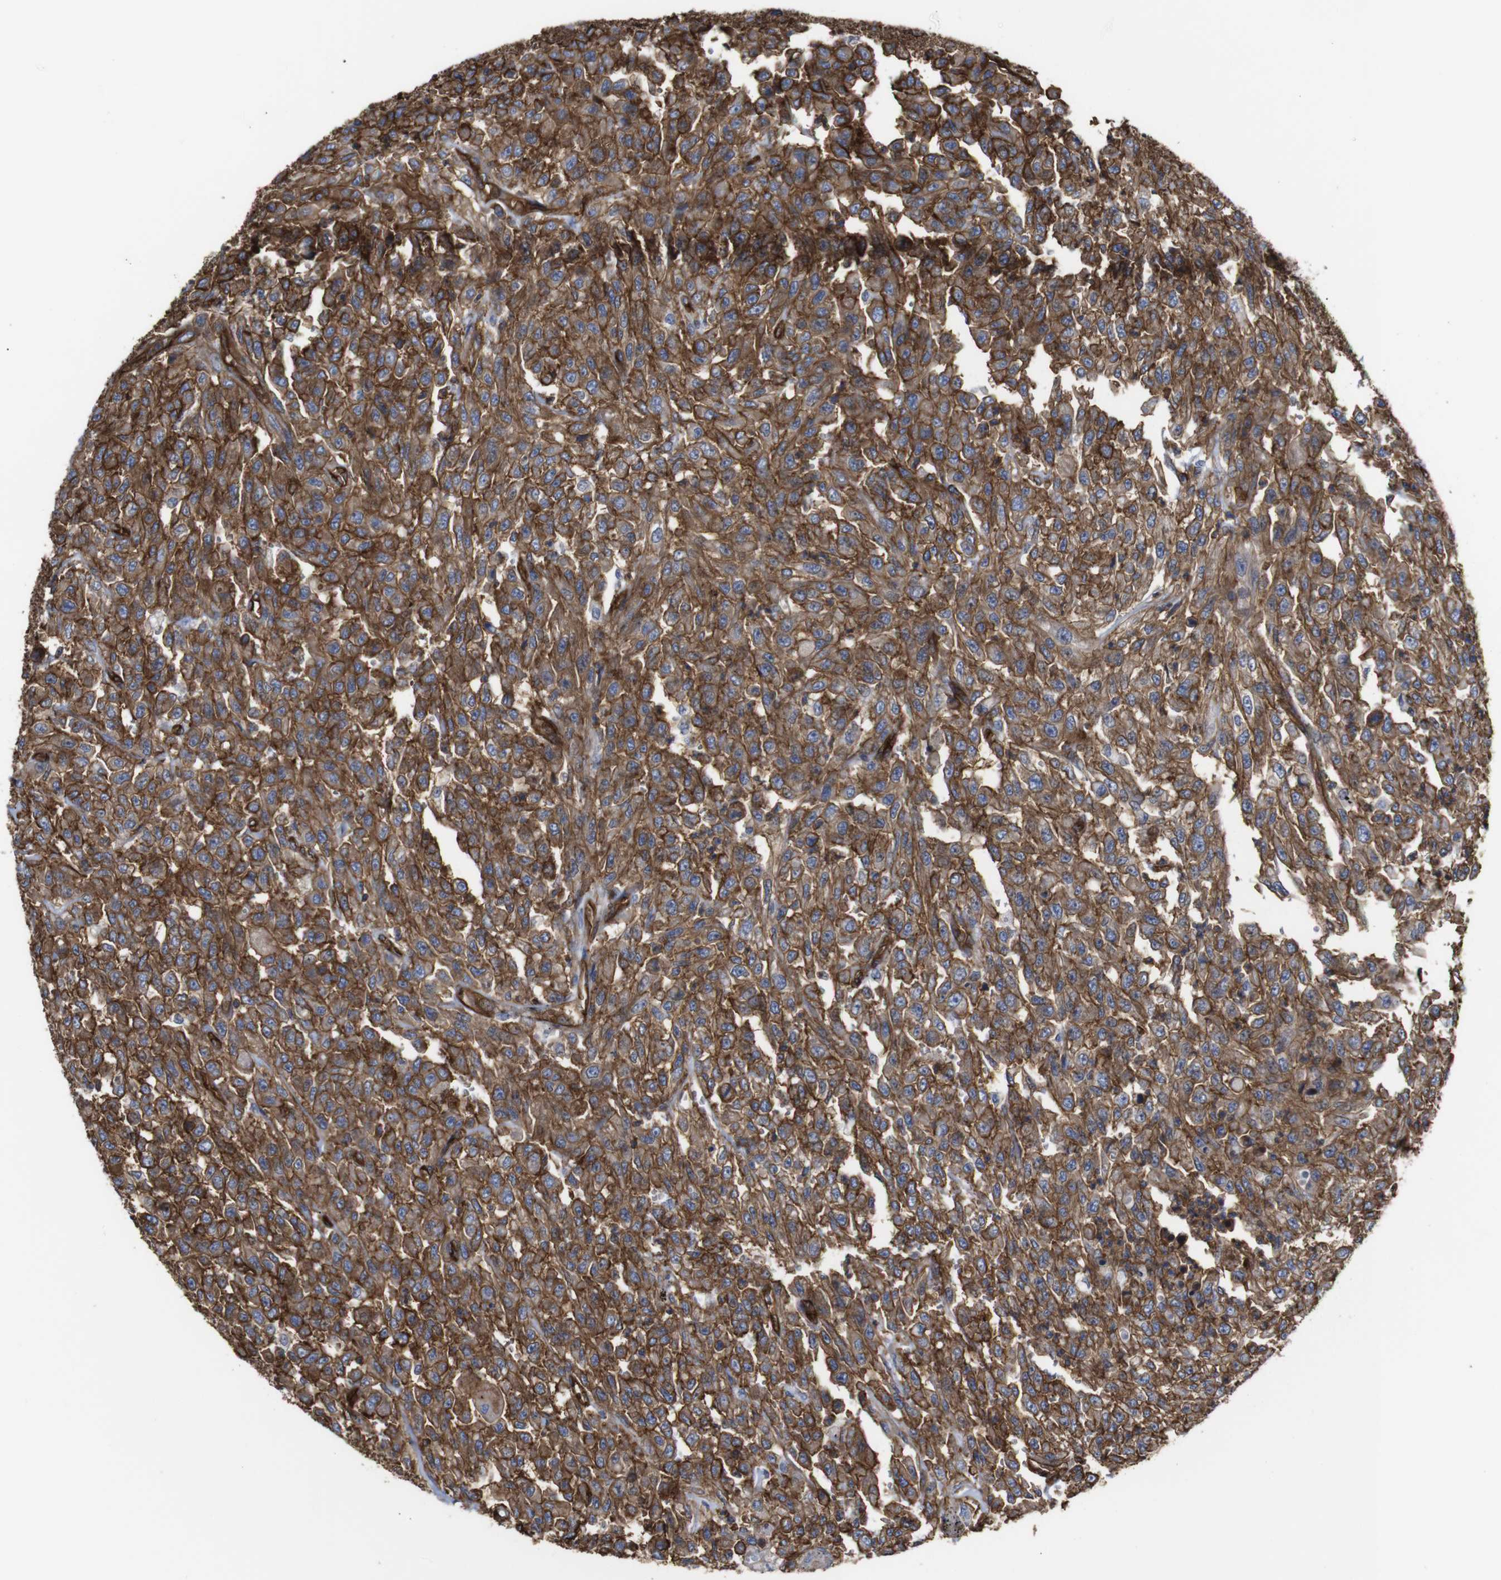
{"staining": {"intensity": "strong", "quantity": ">75%", "location": "cytoplasmic/membranous"}, "tissue": "urothelial cancer", "cell_type": "Tumor cells", "image_type": "cancer", "snomed": [{"axis": "morphology", "description": "Urothelial carcinoma, High grade"}, {"axis": "topography", "description": "Urinary bladder"}], "caption": "Protein expression analysis of urothelial cancer reveals strong cytoplasmic/membranous staining in about >75% of tumor cells.", "gene": "SPTBN1", "patient": {"sex": "male", "age": 46}}